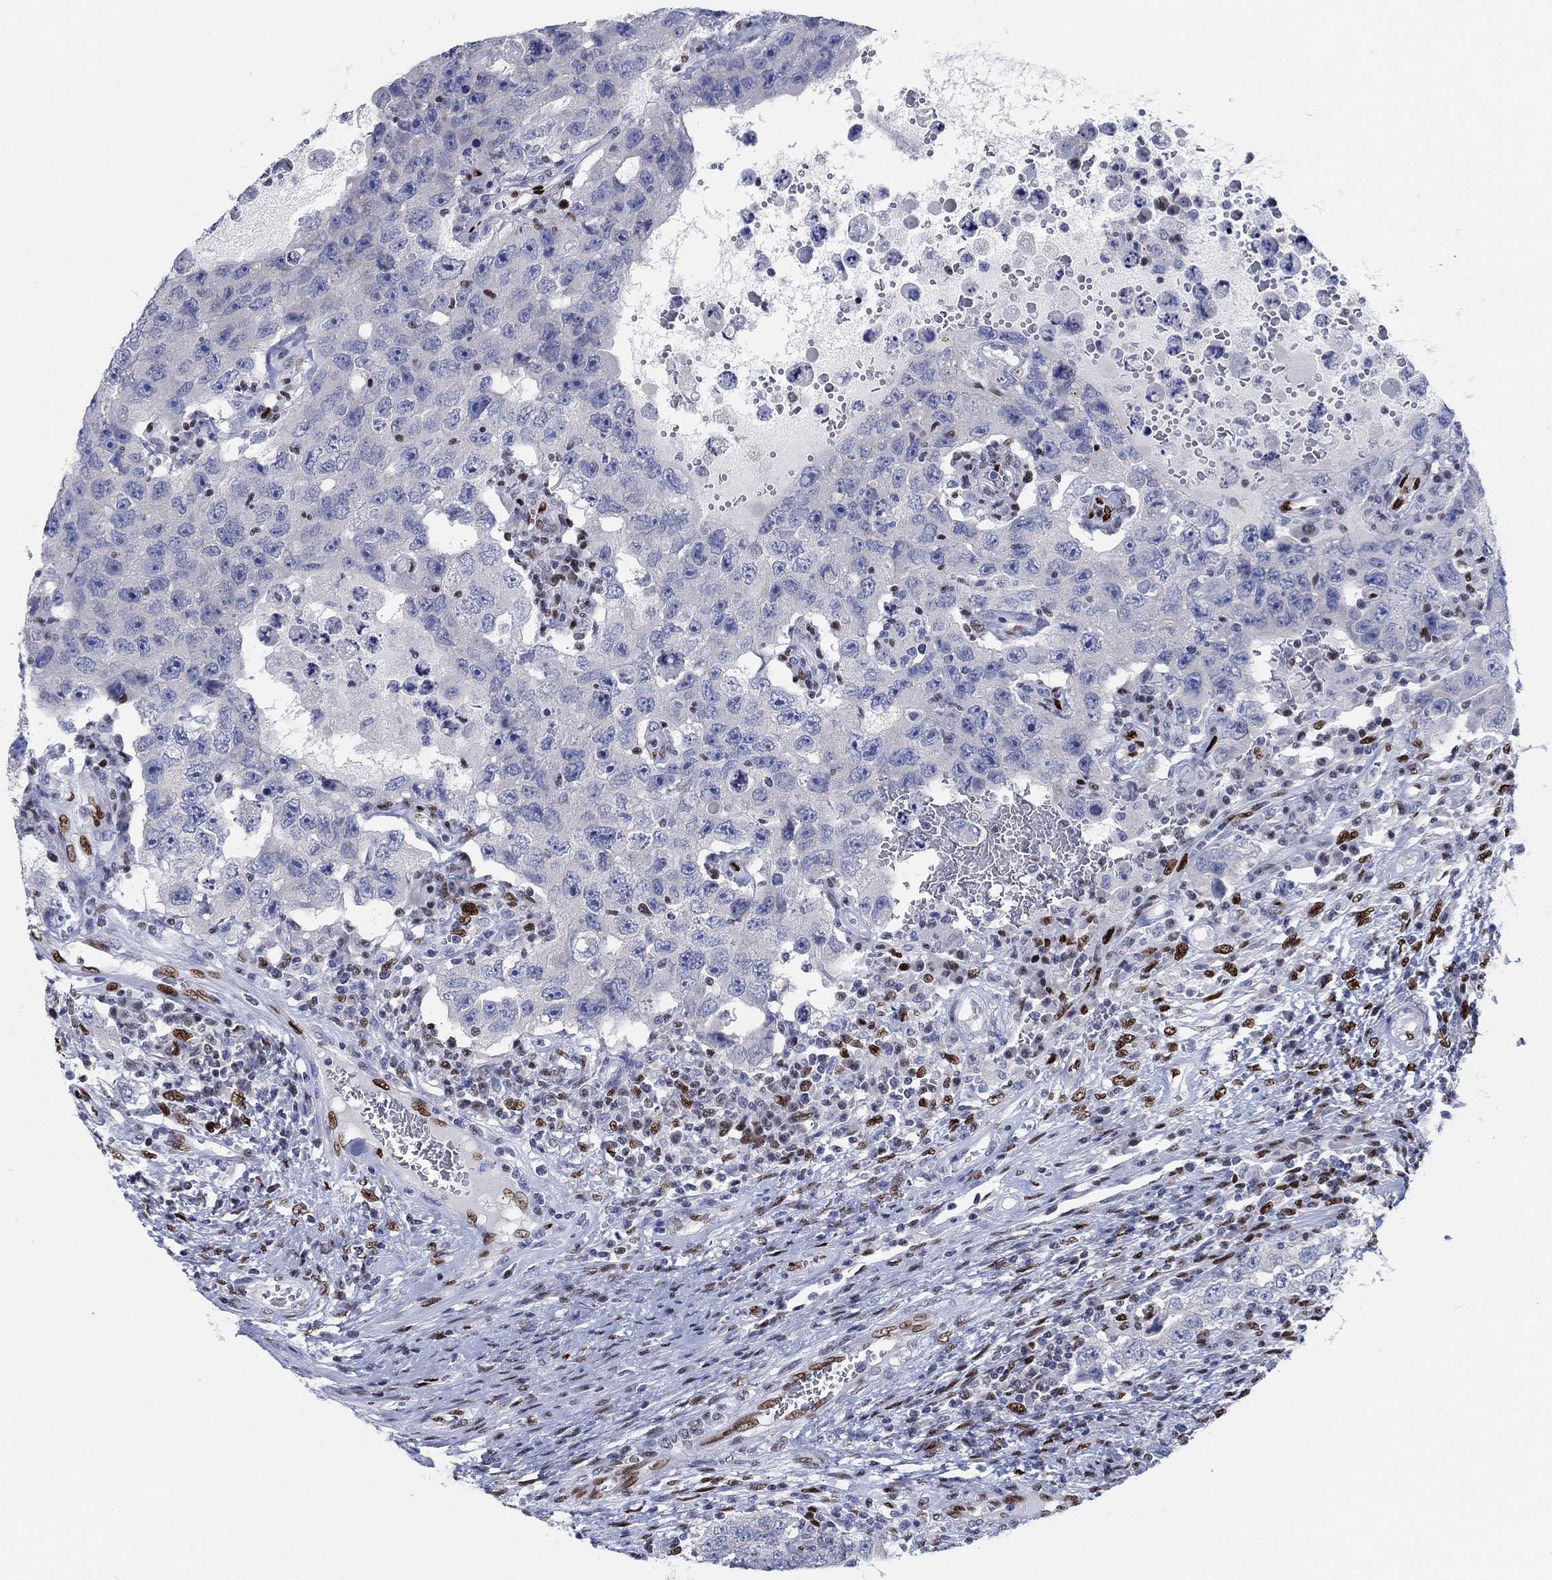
{"staining": {"intensity": "negative", "quantity": "none", "location": "none"}, "tissue": "testis cancer", "cell_type": "Tumor cells", "image_type": "cancer", "snomed": [{"axis": "morphology", "description": "Carcinoma, Embryonal, NOS"}, {"axis": "topography", "description": "Testis"}], "caption": "Tumor cells are negative for brown protein staining in testis cancer (embryonal carcinoma).", "gene": "ZEB1", "patient": {"sex": "male", "age": 26}}